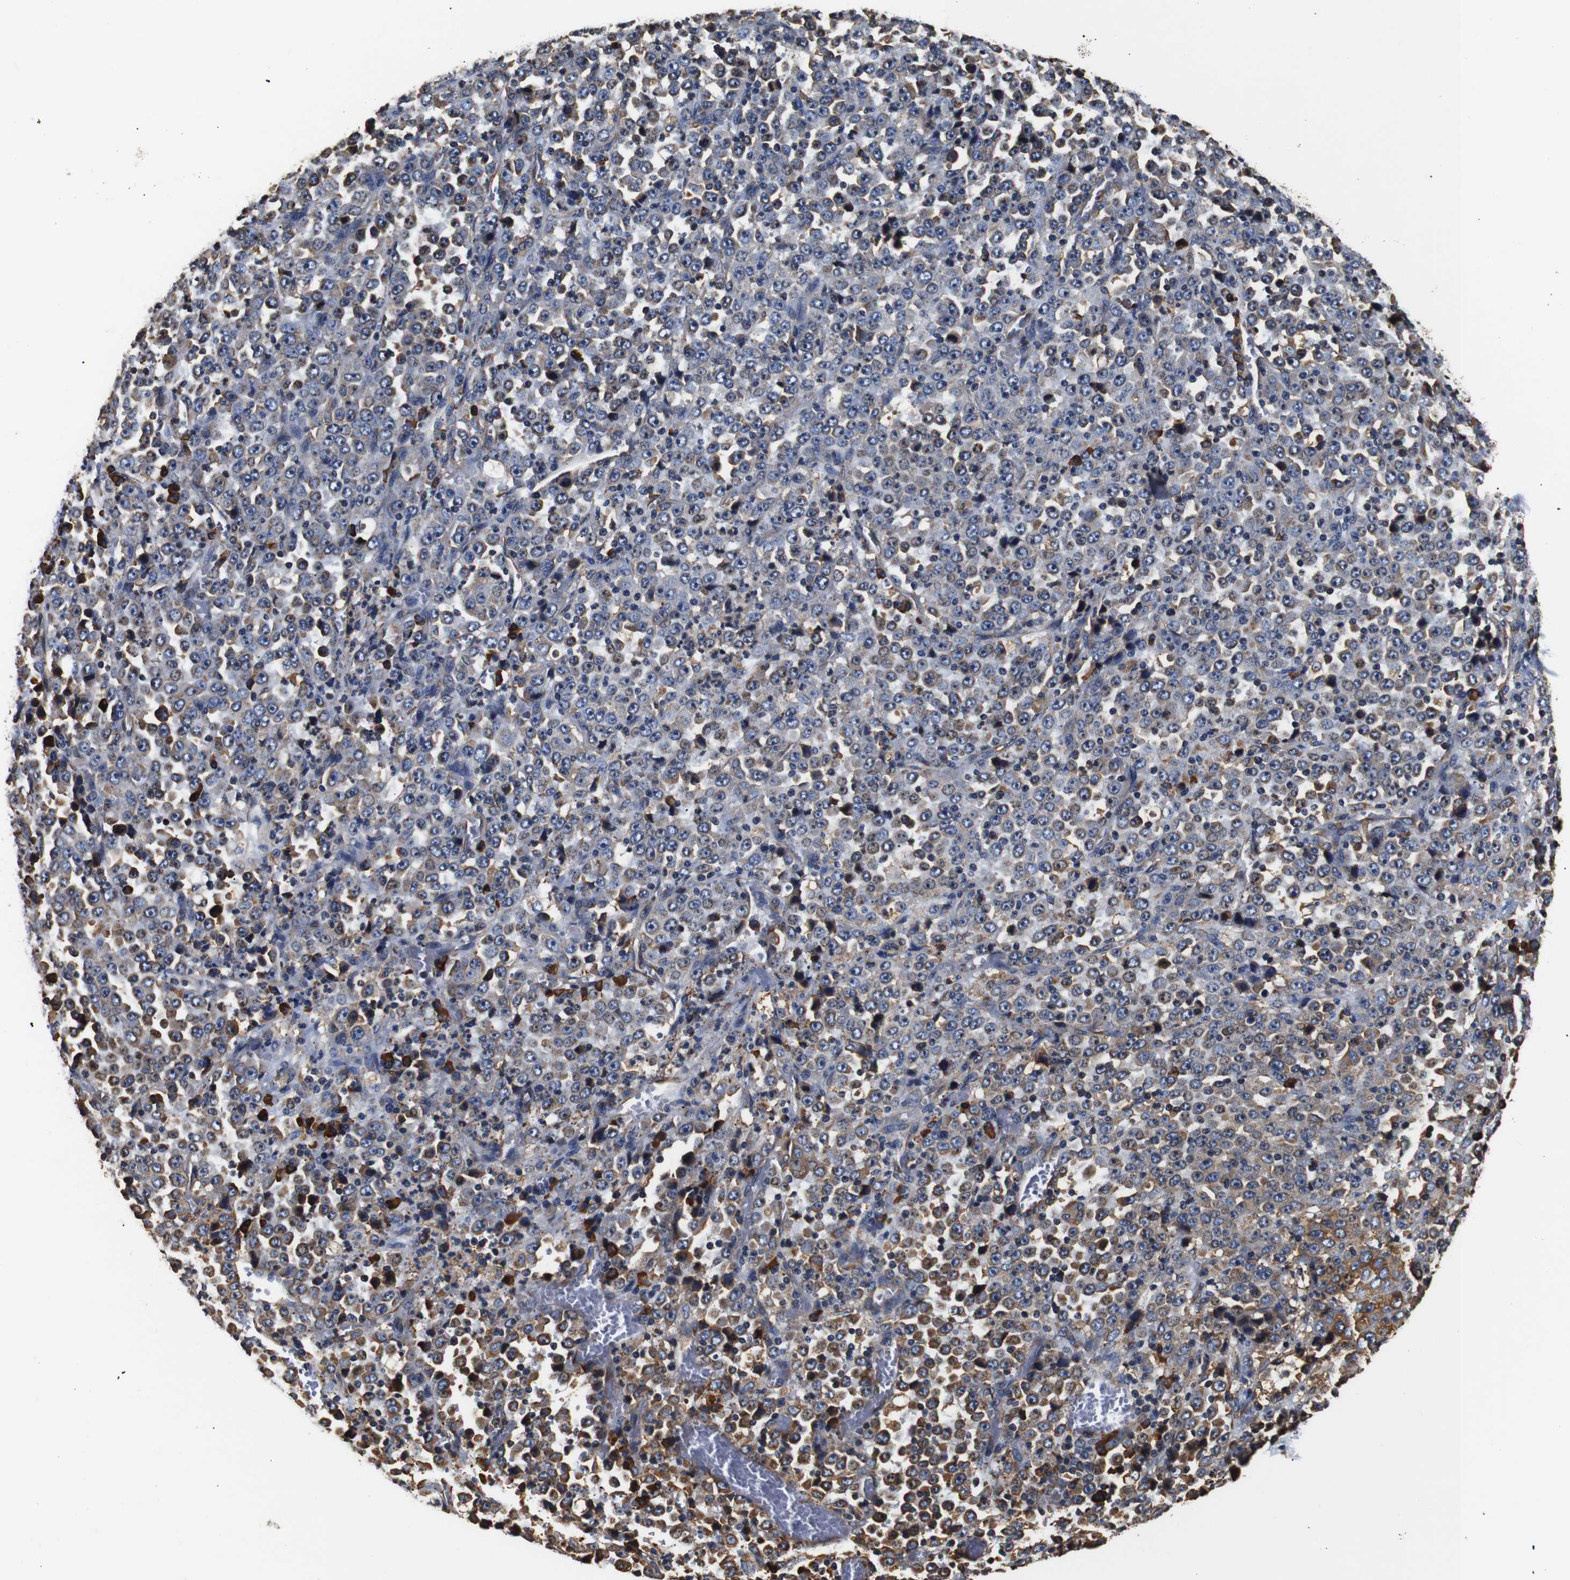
{"staining": {"intensity": "moderate", "quantity": "<25%", "location": "cytoplasmic/membranous"}, "tissue": "stomach cancer", "cell_type": "Tumor cells", "image_type": "cancer", "snomed": [{"axis": "morphology", "description": "Normal tissue, NOS"}, {"axis": "morphology", "description": "Adenocarcinoma, NOS"}, {"axis": "topography", "description": "Stomach, upper"}, {"axis": "topography", "description": "Stomach"}], "caption": "Moderate cytoplasmic/membranous staining is appreciated in approximately <25% of tumor cells in stomach cancer.", "gene": "HHIP", "patient": {"sex": "male", "age": 59}}